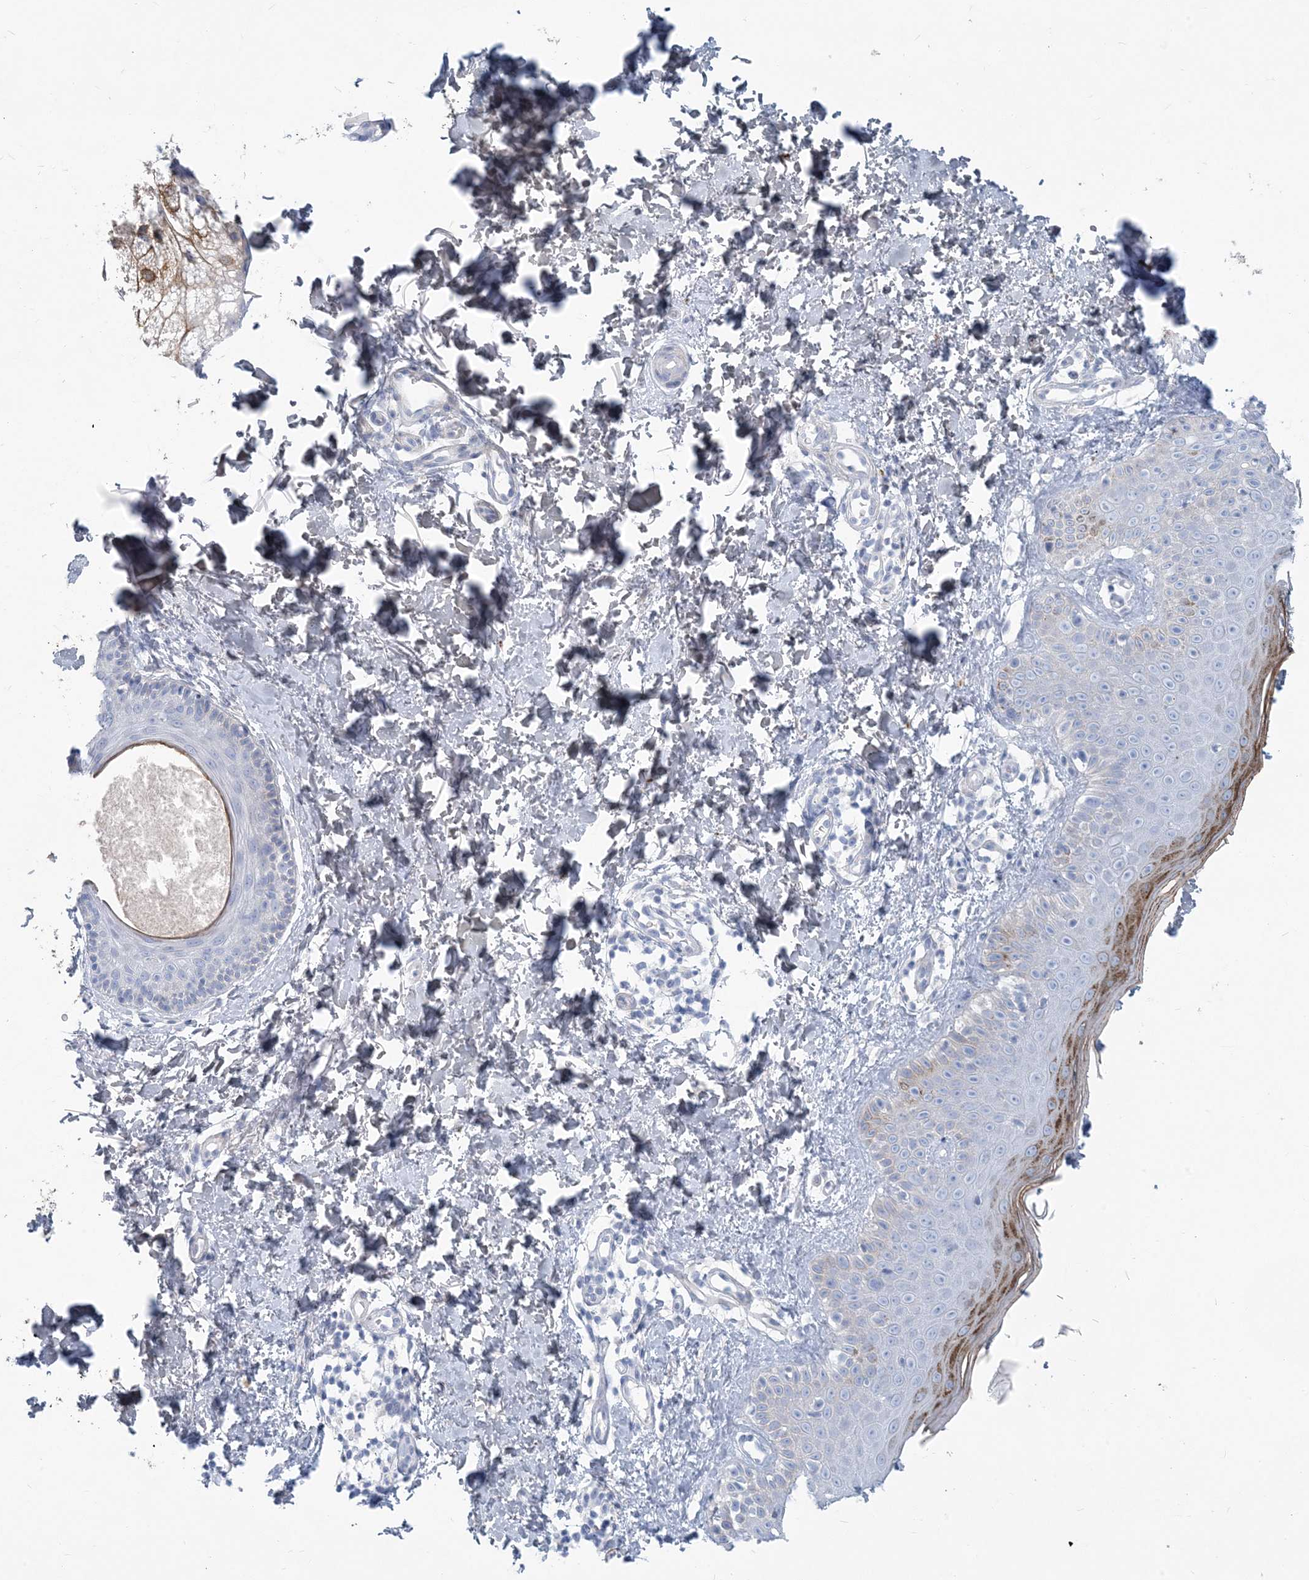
{"staining": {"intensity": "negative", "quantity": "none", "location": "none"}, "tissue": "skin", "cell_type": "Fibroblasts", "image_type": "normal", "snomed": [{"axis": "morphology", "description": "Normal tissue, NOS"}, {"axis": "topography", "description": "Skin"}], "caption": "IHC of benign human skin demonstrates no staining in fibroblasts.", "gene": "MOXD1", "patient": {"sex": "male", "age": 52}}